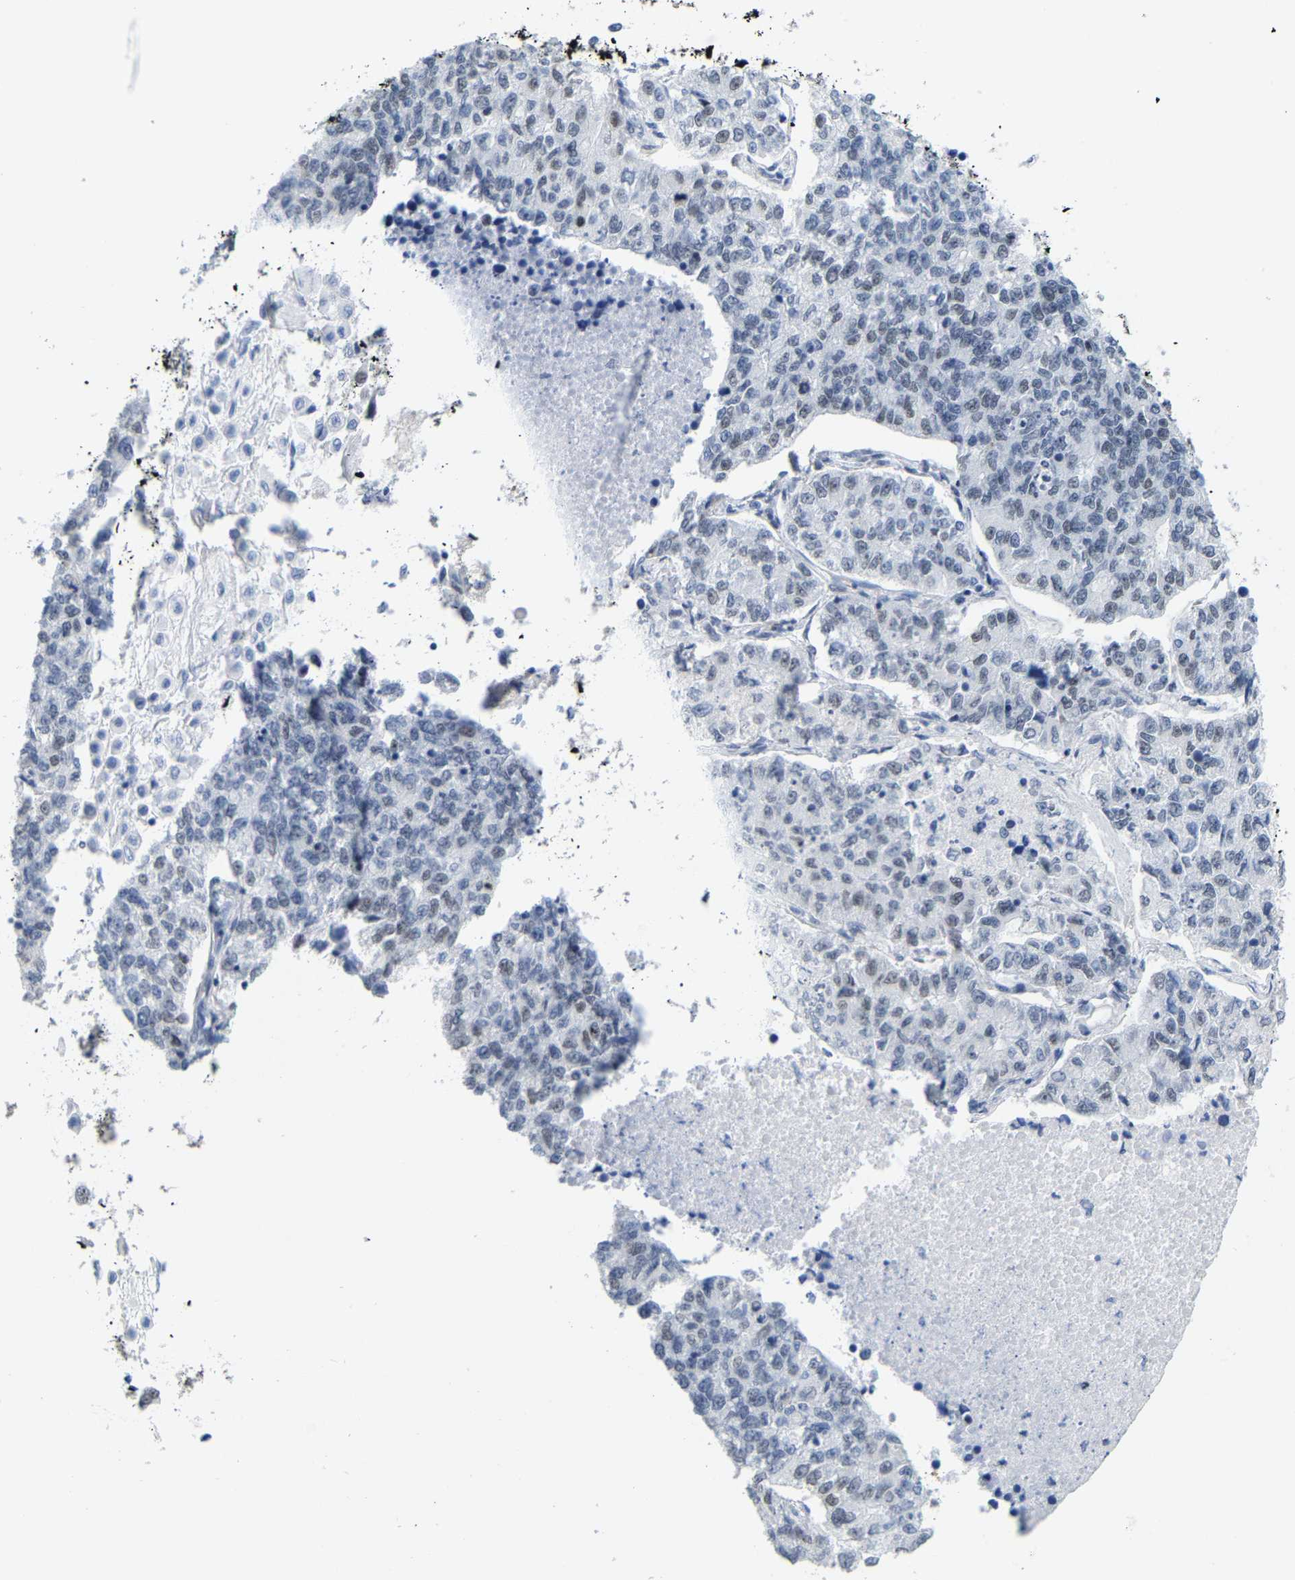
{"staining": {"intensity": "negative", "quantity": "none", "location": "none"}, "tissue": "lung cancer", "cell_type": "Tumor cells", "image_type": "cancer", "snomed": [{"axis": "morphology", "description": "Adenocarcinoma, NOS"}, {"axis": "topography", "description": "Lung"}], "caption": "Human lung cancer (adenocarcinoma) stained for a protein using IHC displays no positivity in tumor cells.", "gene": "FAM180A", "patient": {"sex": "male", "age": 49}}